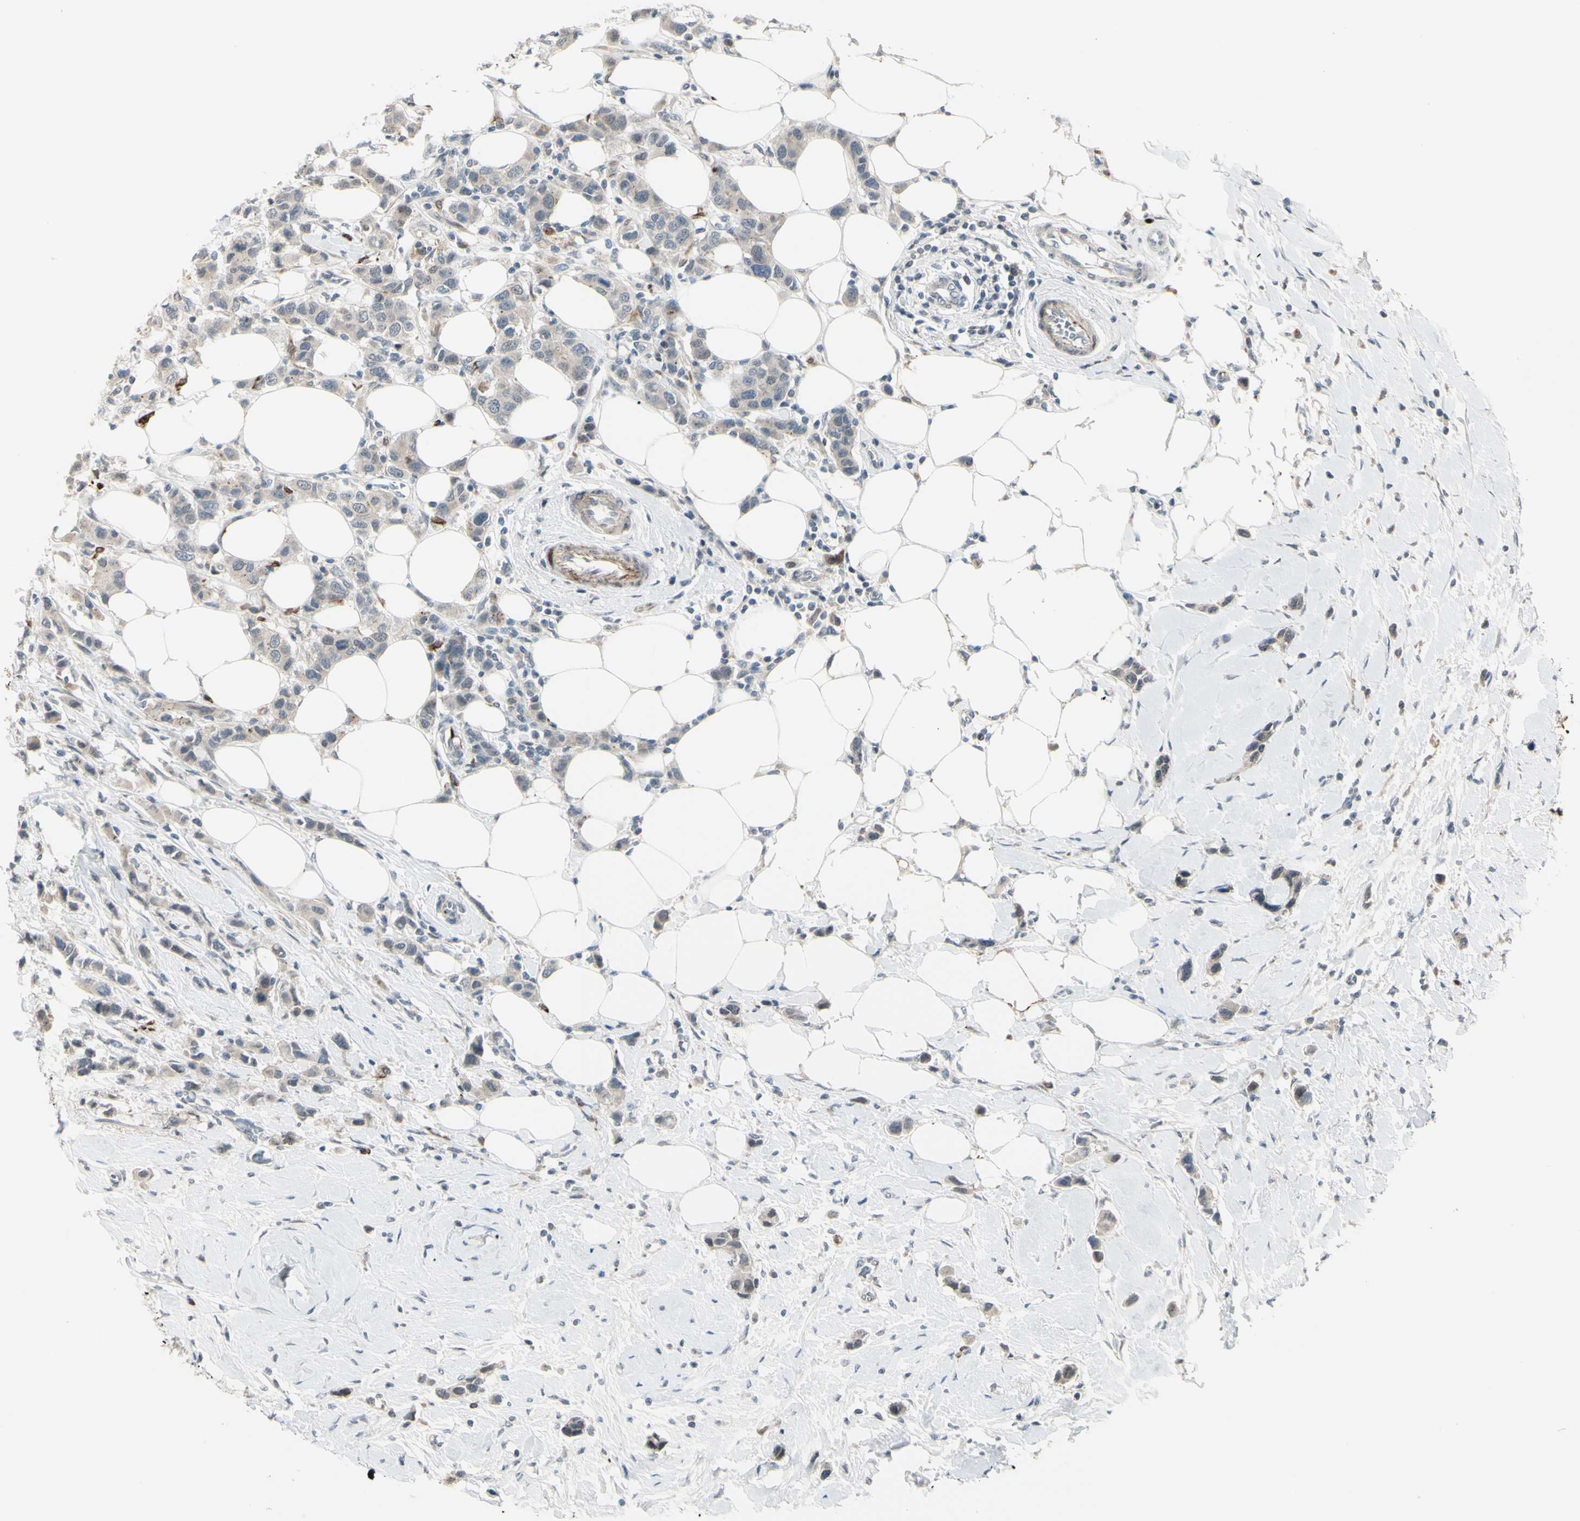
{"staining": {"intensity": "negative", "quantity": "none", "location": "none"}, "tissue": "breast cancer", "cell_type": "Tumor cells", "image_type": "cancer", "snomed": [{"axis": "morphology", "description": "Normal tissue, NOS"}, {"axis": "morphology", "description": "Duct carcinoma"}, {"axis": "topography", "description": "Breast"}], "caption": "Immunohistochemistry (IHC) of intraductal carcinoma (breast) reveals no positivity in tumor cells.", "gene": "FGFR2", "patient": {"sex": "female", "age": 50}}